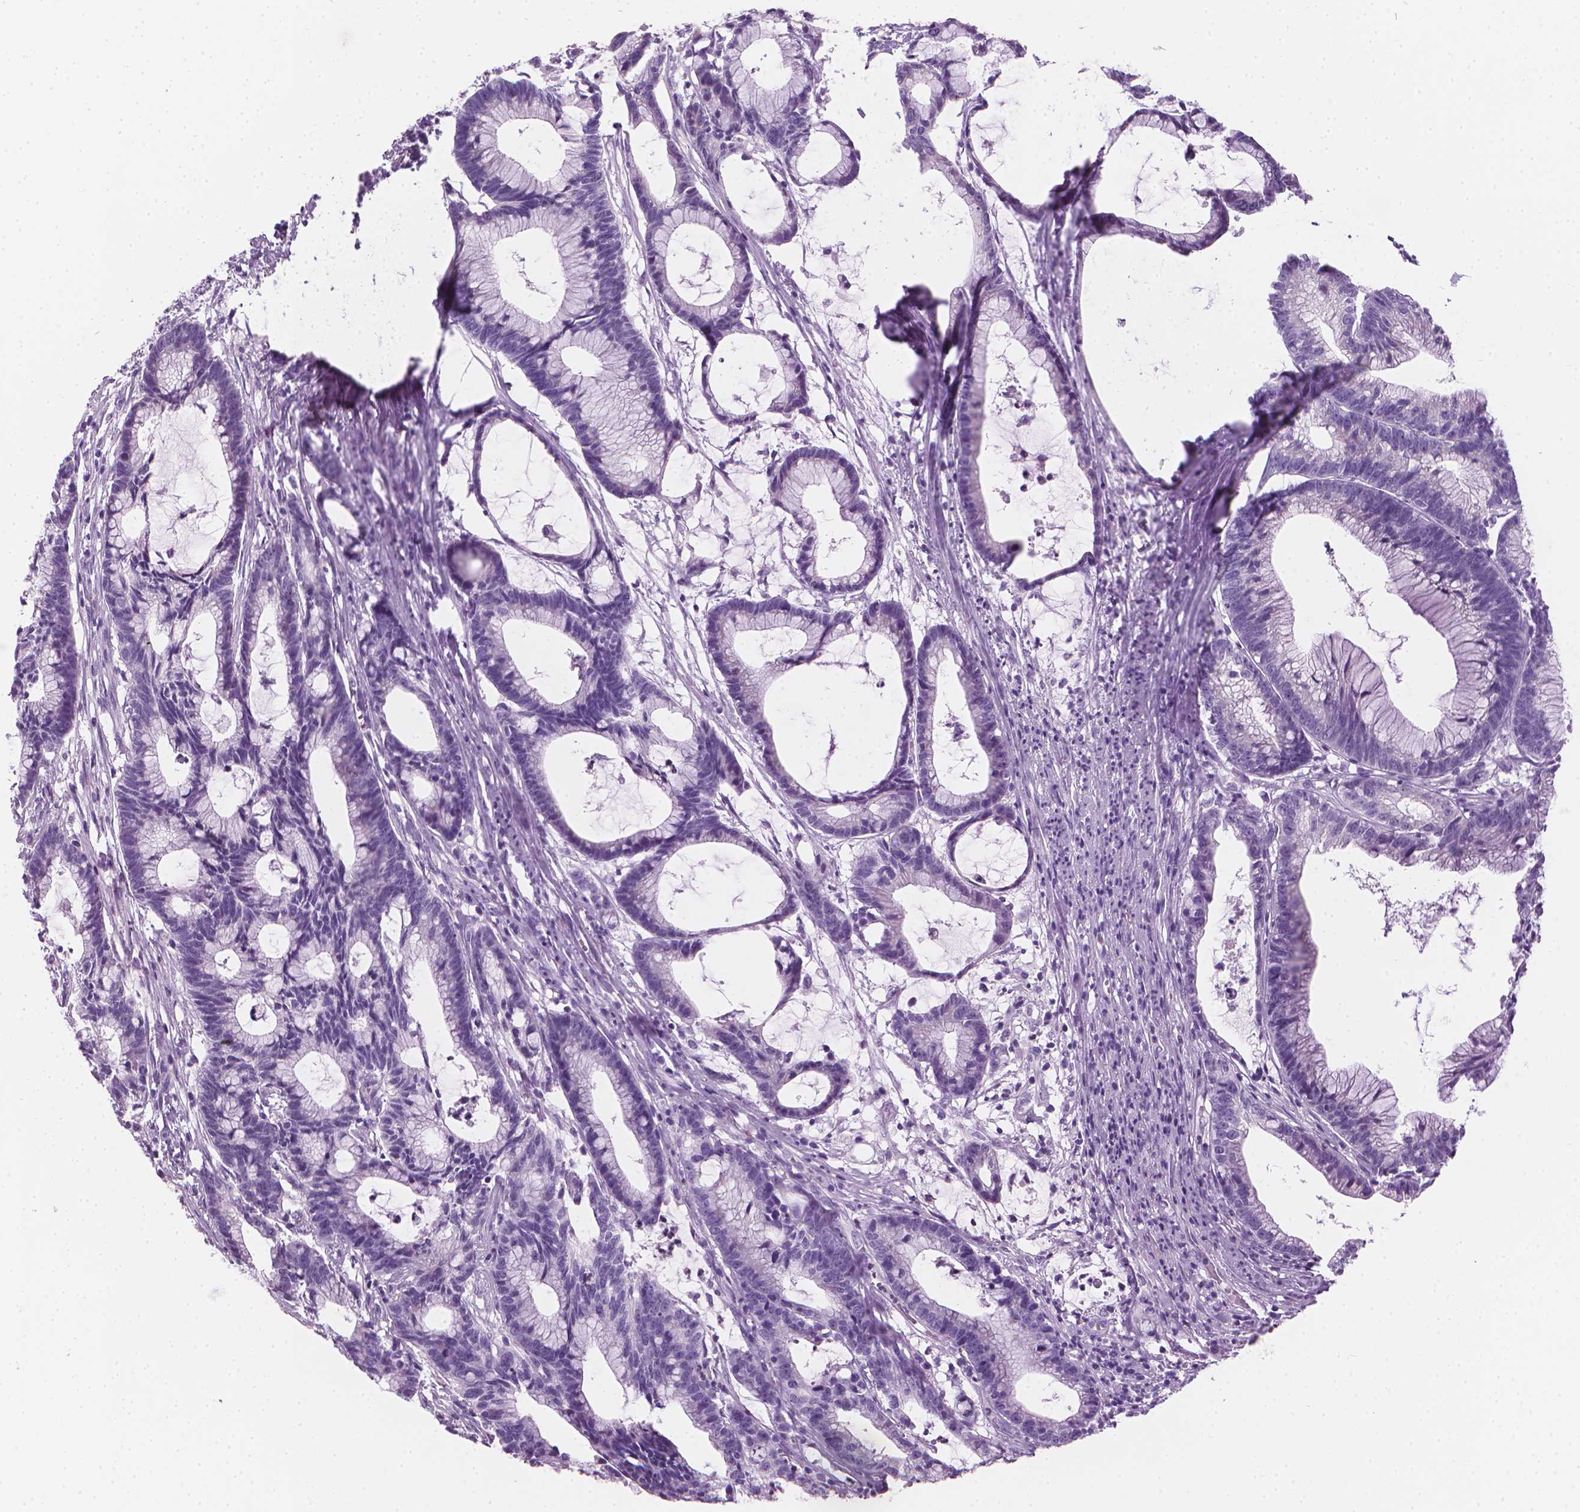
{"staining": {"intensity": "negative", "quantity": "none", "location": "none"}, "tissue": "colorectal cancer", "cell_type": "Tumor cells", "image_type": "cancer", "snomed": [{"axis": "morphology", "description": "Adenocarcinoma, NOS"}, {"axis": "topography", "description": "Colon"}], "caption": "Tumor cells show no significant protein expression in adenocarcinoma (colorectal).", "gene": "TTC29", "patient": {"sex": "female", "age": 78}}